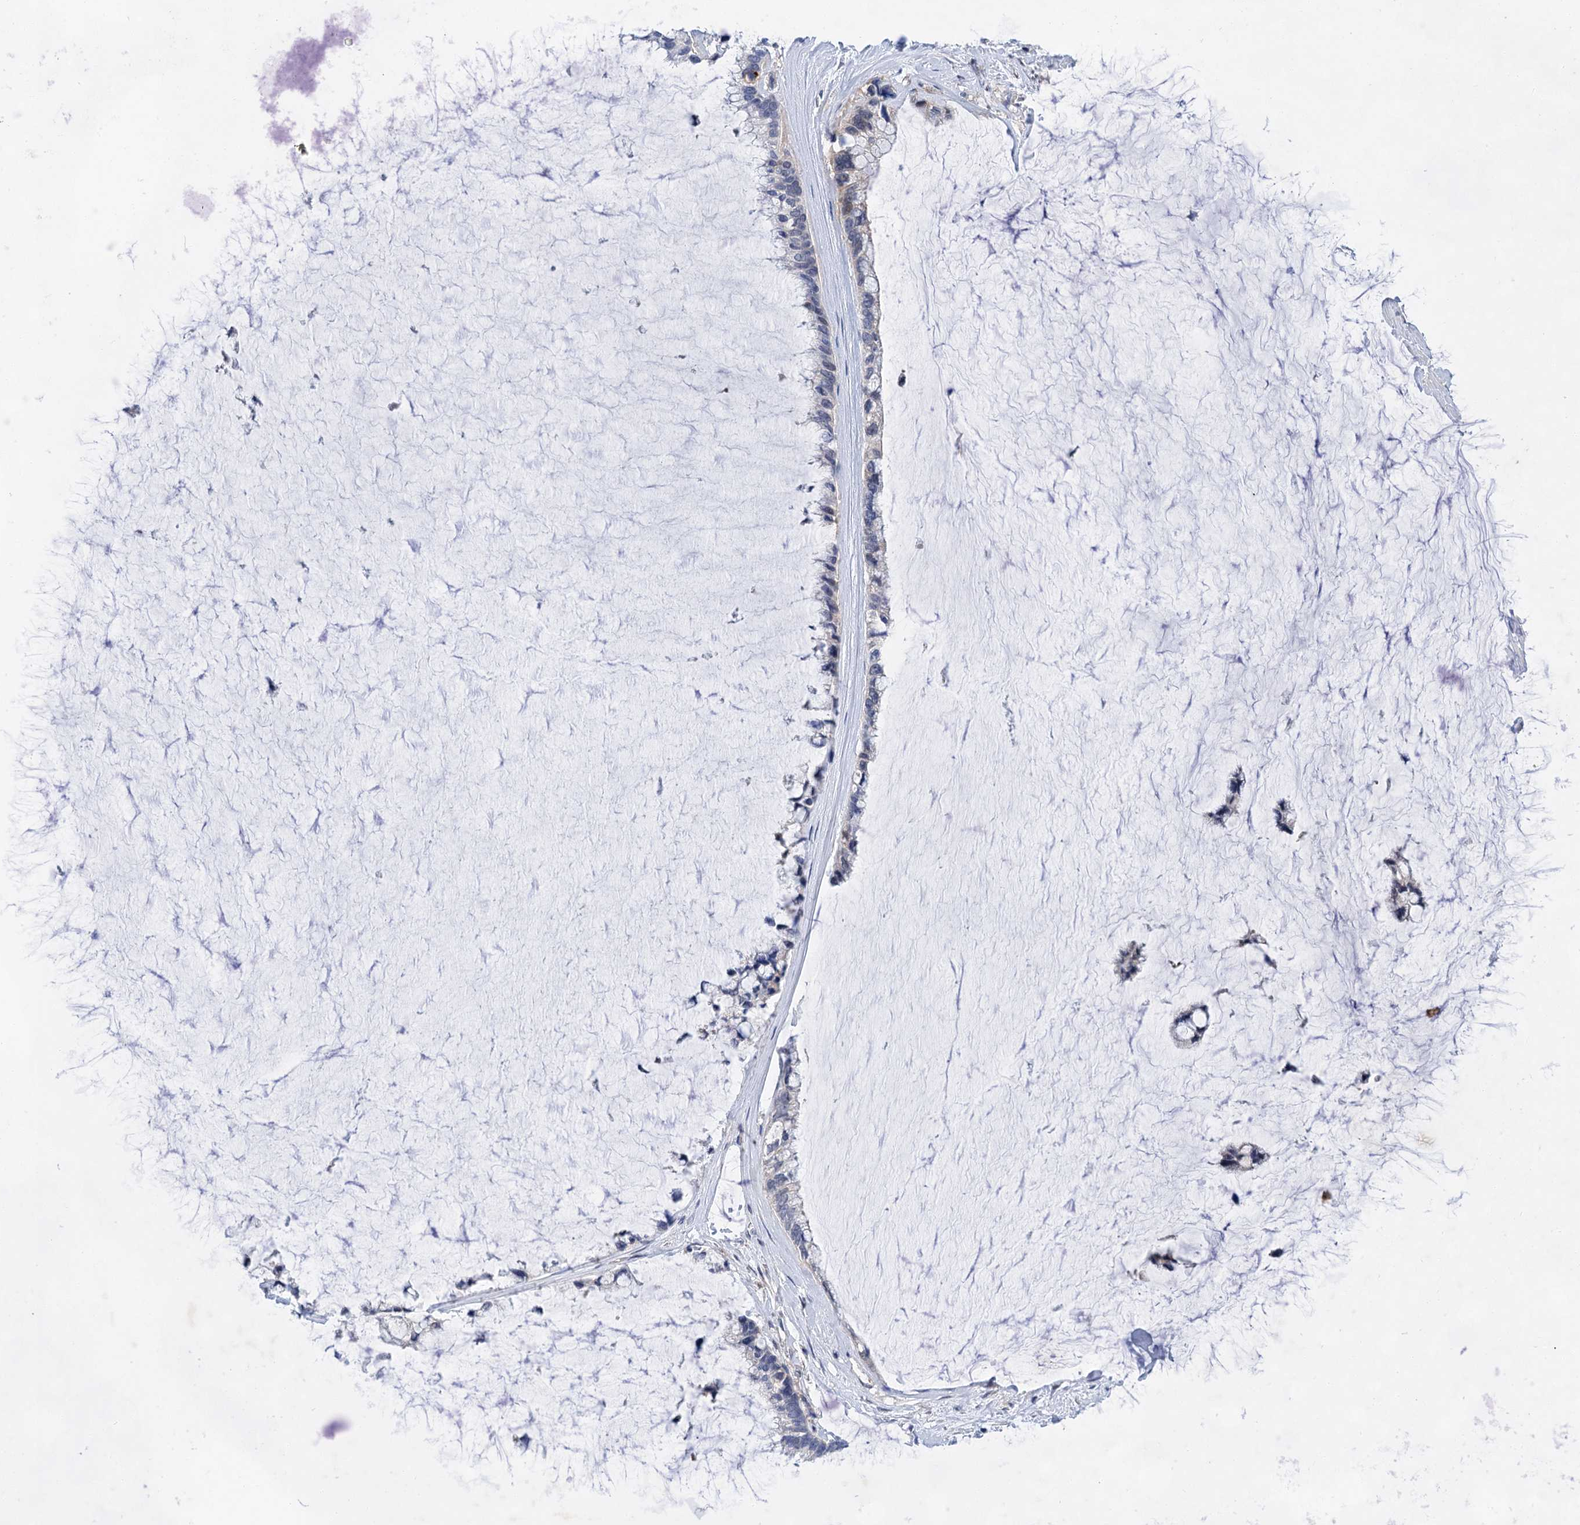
{"staining": {"intensity": "negative", "quantity": "none", "location": "none"}, "tissue": "ovarian cancer", "cell_type": "Tumor cells", "image_type": "cancer", "snomed": [{"axis": "morphology", "description": "Cystadenocarcinoma, mucinous, NOS"}, {"axis": "topography", "description": "Ovary"}], "caption": "DAB (3,3'-diaminobenzidine) immunohistochemical staining of human mucinous cystadenocarcinoma (ovarian) reveals no significant positivity in tumor cells. The staining was performed using DAB (3,3'-diaminobenzidine) to visualize the protein expression in brown, while the nuclei were stained in blue with hematoxylin (Magnification: 20x).", "gene": "MORN3", "patient": {"sex": "female", "age": 39}}